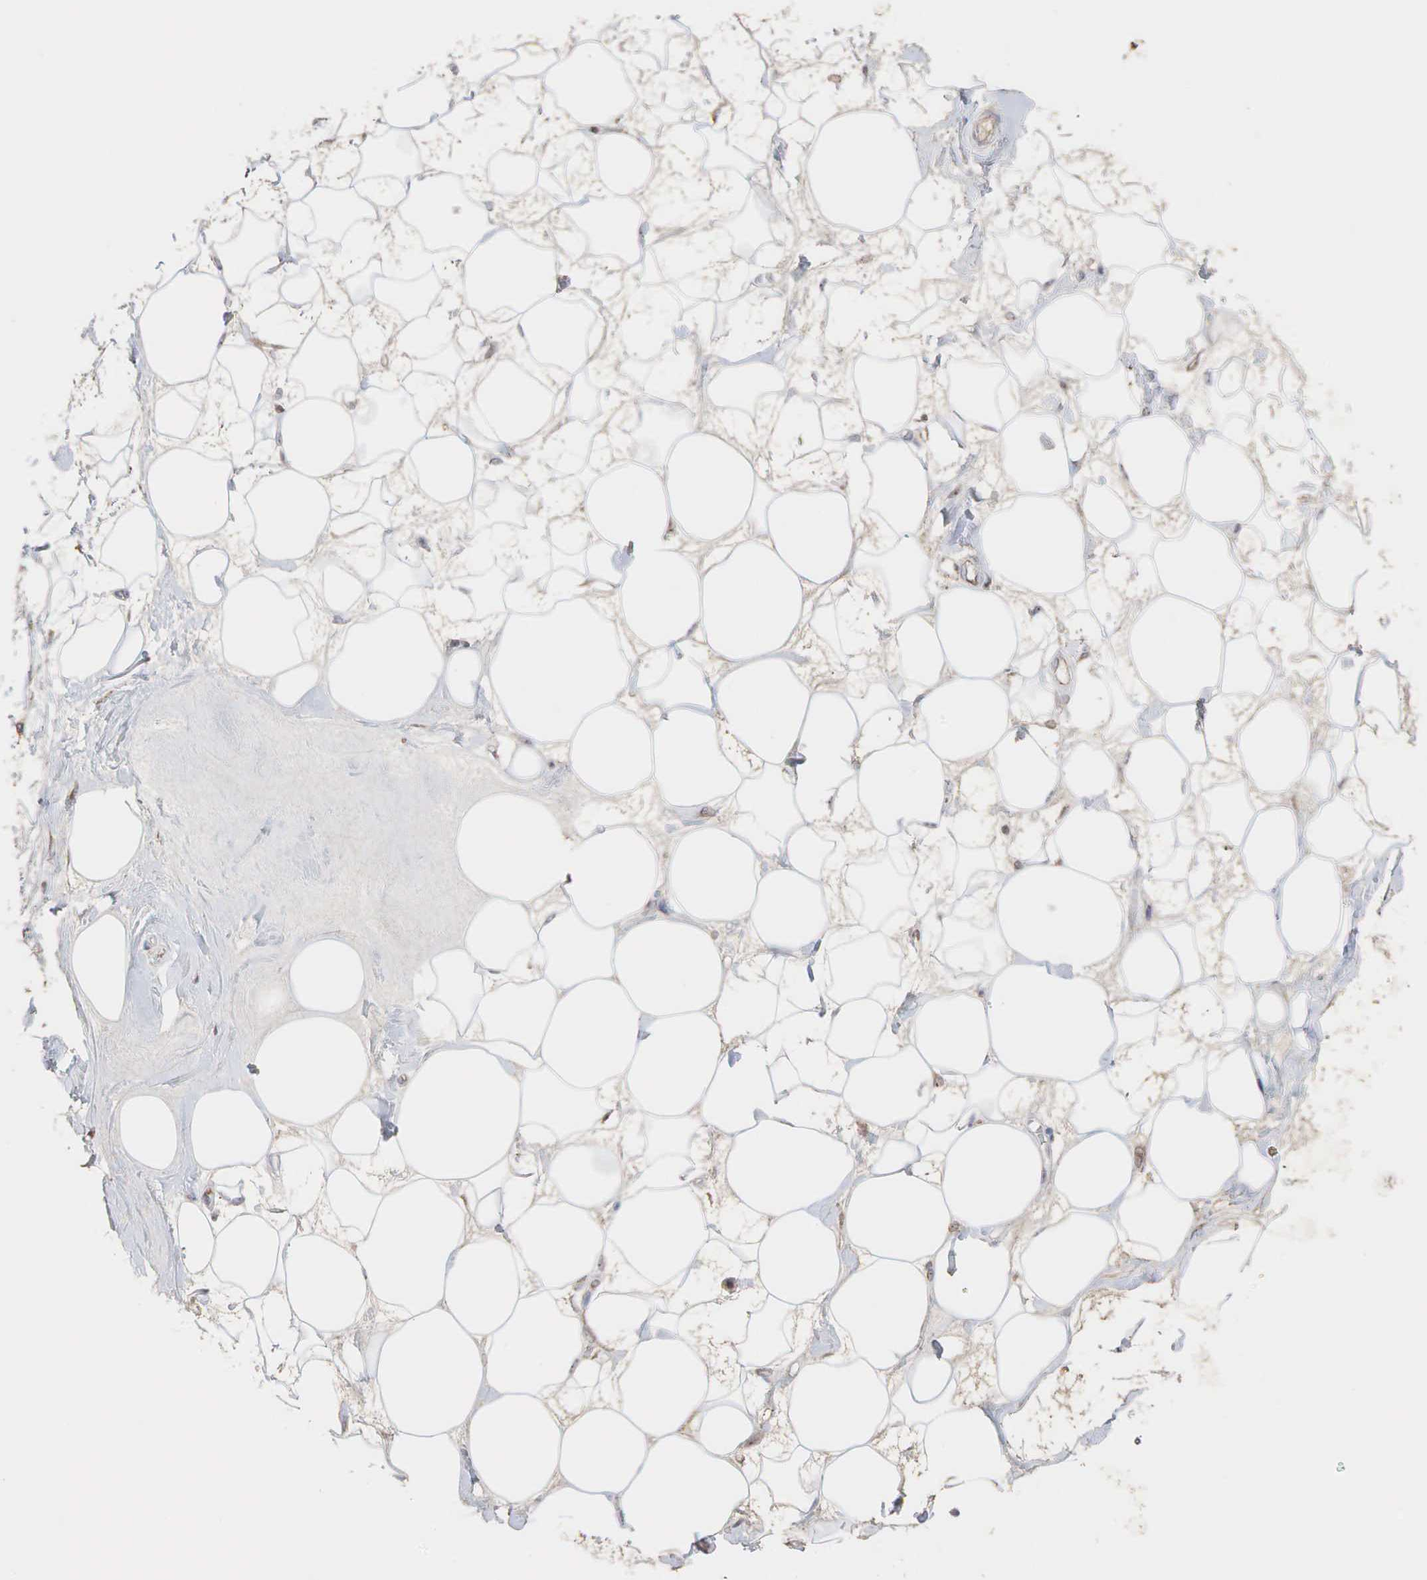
{"staining": {"intensity": "moderate", "quantity": "<25%", "location": "cytoplasmic/membranous"}, "tissue": "adipose tissue", "cell_type": "Adipocytes", "image_type": "normal", "snomed": [{"axis": "morphology", "description": "Normal tissue, NOS"}, {"axis": "topography", "description": "Breast"}], "caption": "Brown immunohistochemical staining in normal human adipose tissue displays moderate cytoplasmic/membranous expression in about <25% of adipocytes. (IHC, brightfield microscopy, high magnification).", "gene": "DKC1", "patient": {"sex": "female", "age": 44}}